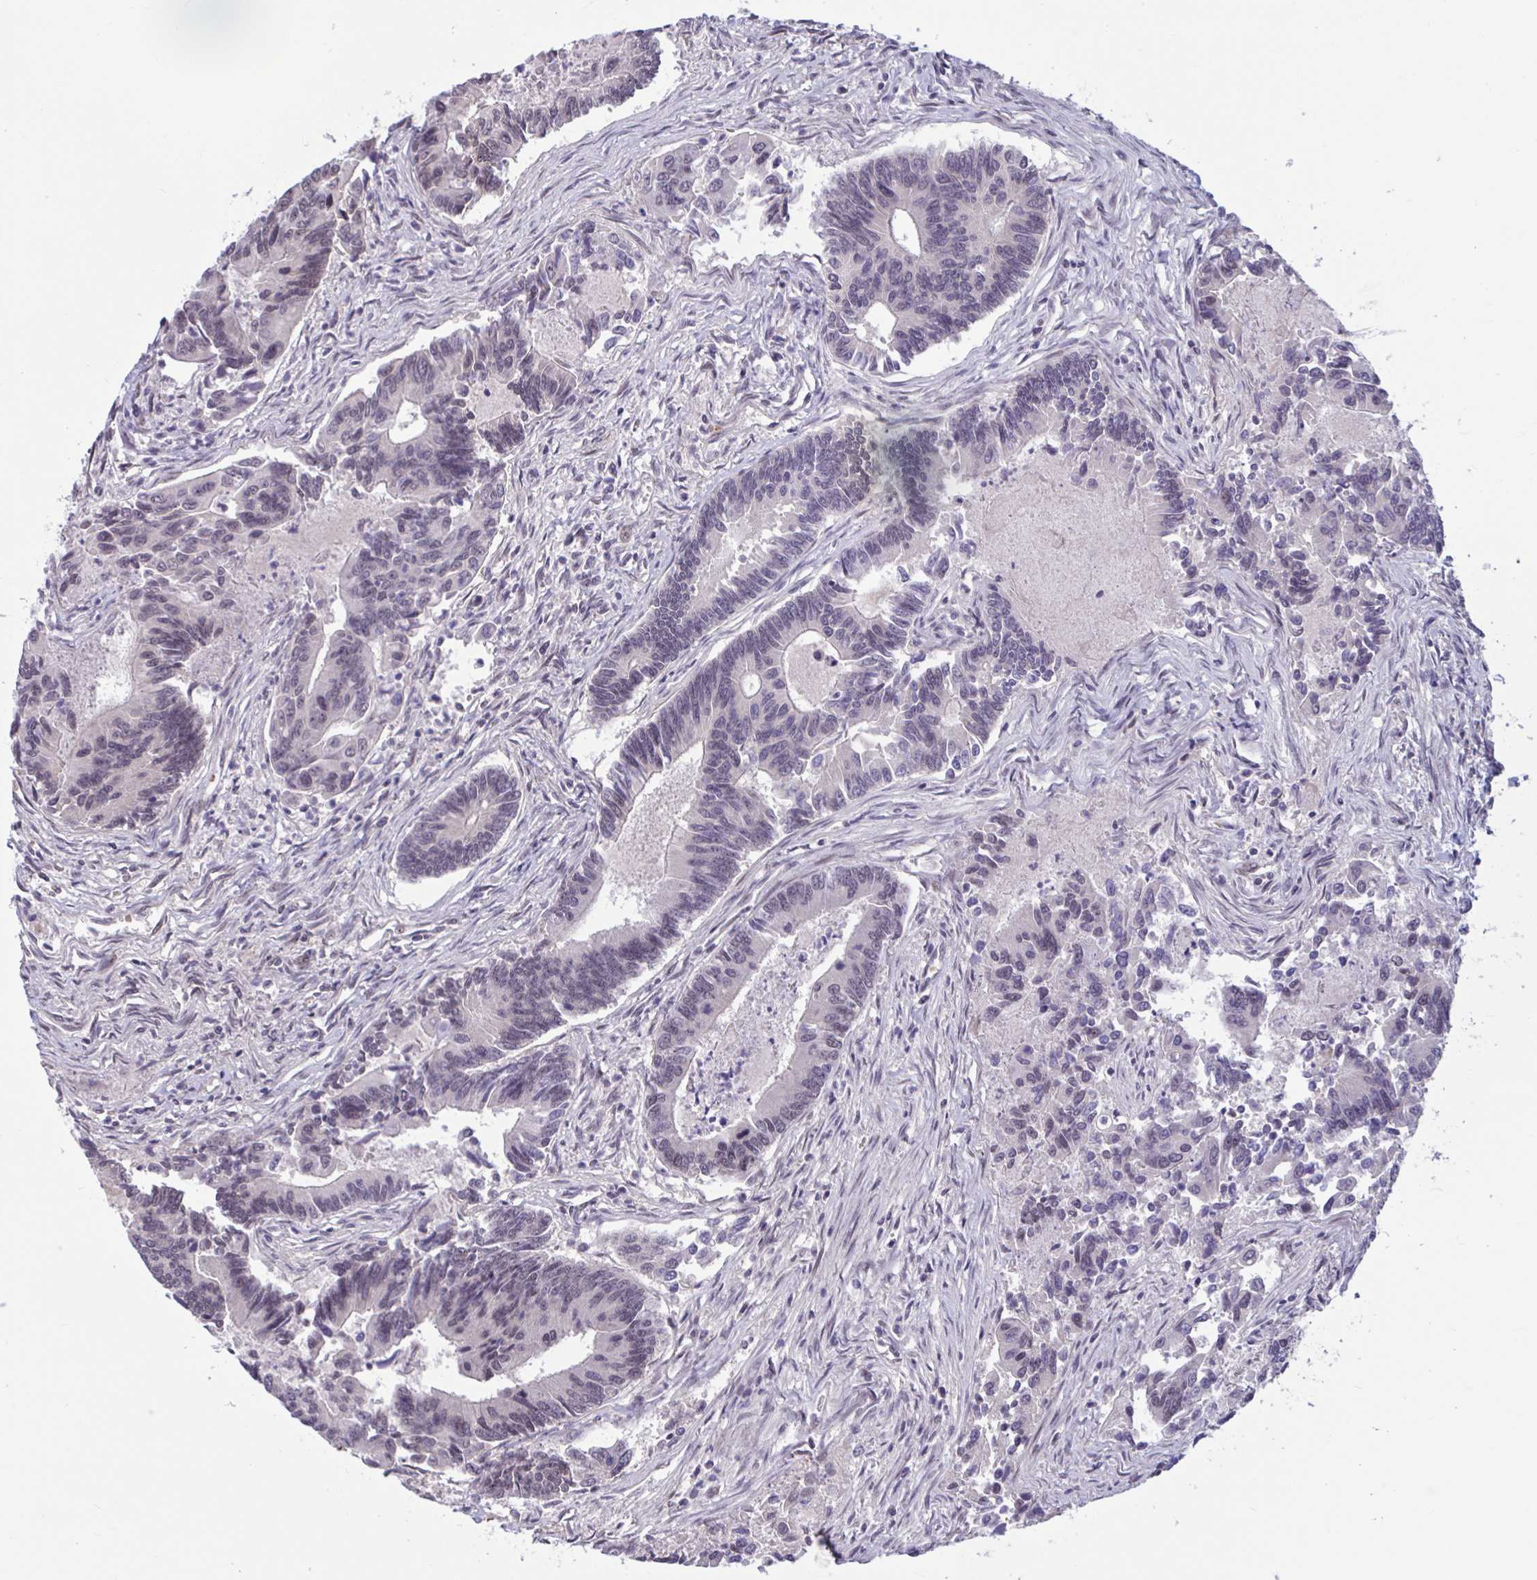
{"staining": {"intensity": "weak", "quantity": "<25%", "location": "nuclear"}, "tissue": "colorectal cancer", "cell_type": "Tumor cells", "image_type": "cancer", "snomed": [{"axis": "morphology", "description": "Adenocarcinoma, NOS"}, {"axis": "topography", "description": "Colon"}], "caption": "Colorectal cancer (adenocarcinoma) was stained to show a protein in brown. There is no significant expression in tumor cells.", "gene": "ZNF414", "patient": {"sex": "female", "age": 67}}